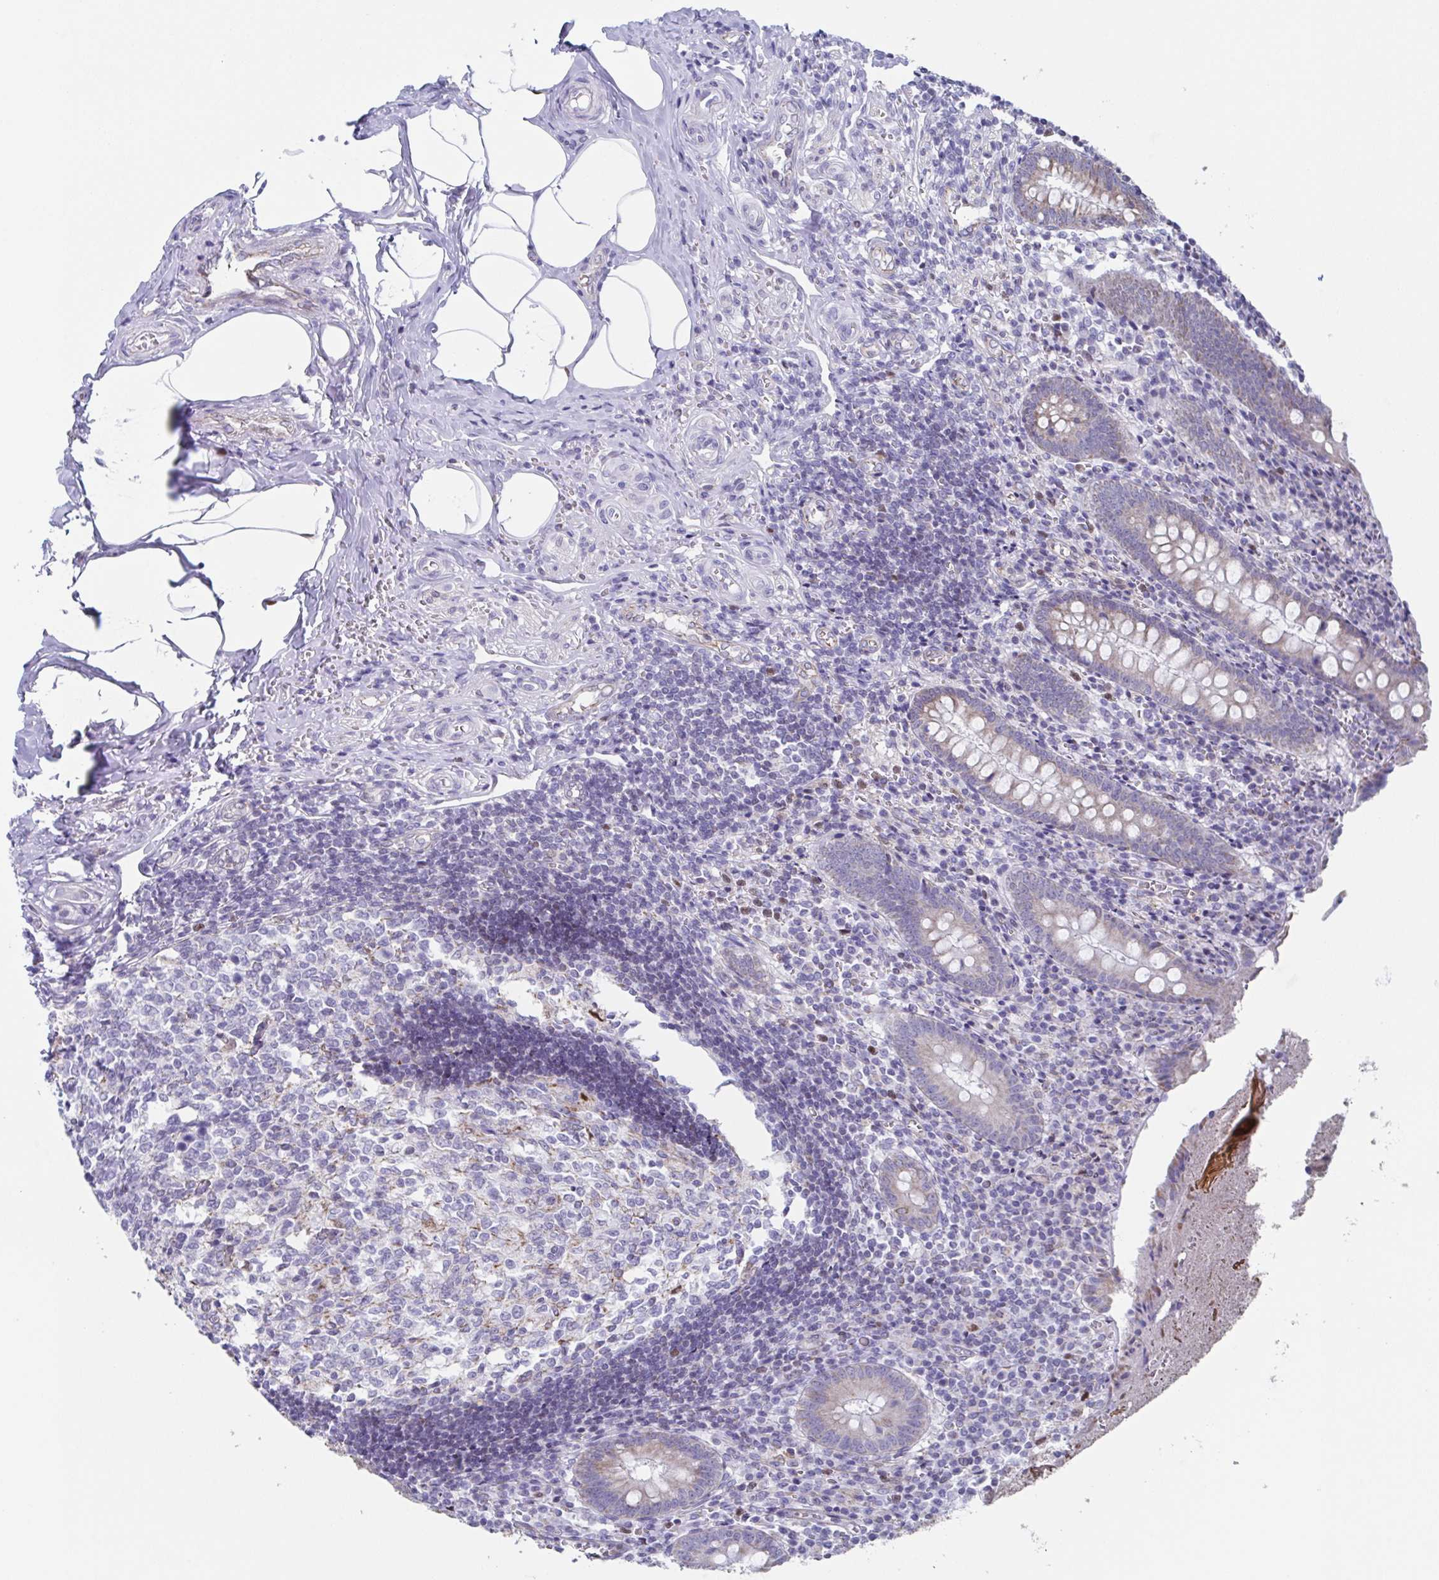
{"staining": {"intensity": "weak", "quantity": "<25%", "location": "cytoplasmic/membranous"}, "tissue": "appendix", "cell_type": "Glandular cells", "image_type": "normal", "snomed": [{"axis": "morphology", "description": "Normal tissue, NOS"}, {"axis": "topography", "description": "Appendix"}], "caption": "Immunohistochemistry image of normal appendix: human appendix stained with DAB (3,3'-diaminobenzidine) exhibits no significant protein staining in glandular cells.", "gene": "PBOV1", "patient": {"sex": "female", "age": 17}}